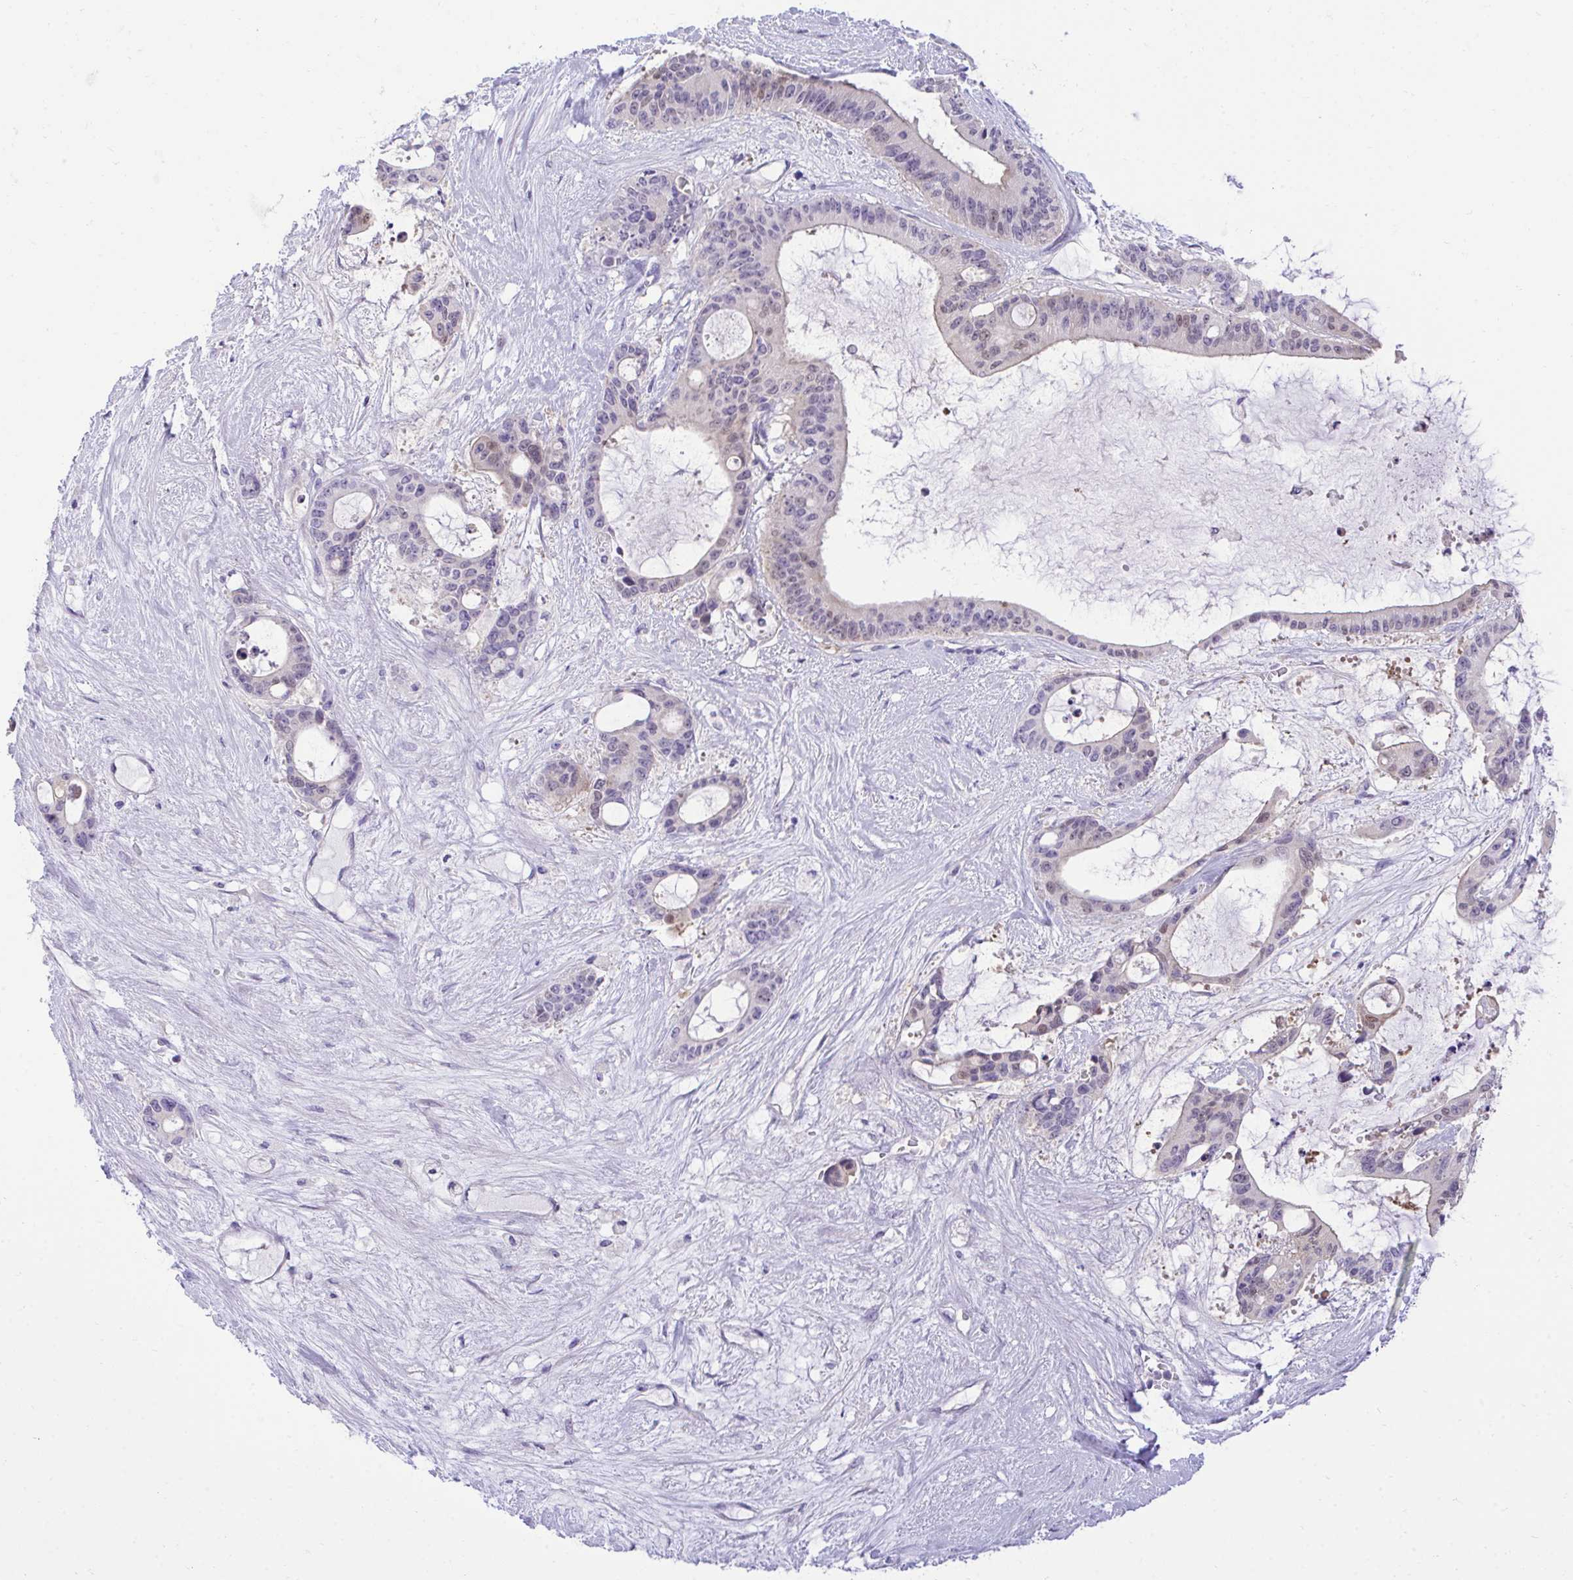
{"staining": {"intensity": "weak", "quantity": "<25%", "location": "nuclear"}, "tissue": "liver cancer", "cell_type": "Tumor cells", "image_type": "cancer", "snomed": [{"axis": "morphology", "description": "Normal tissue, NOS"}, {"axis": "morphology", "description": "Cholangiocarcinoma"}, {"axis": "topography", "description": "Liver"}, {"axis": "topography", "description": "Peripheral nerve tissue"}], "caption": "This is a image of immunohistochemistry staining of liver cancer, which shows no expression in tumor cells.", "gene": "TMCO5A", "patient": {"sex": "female", "age": 73}}